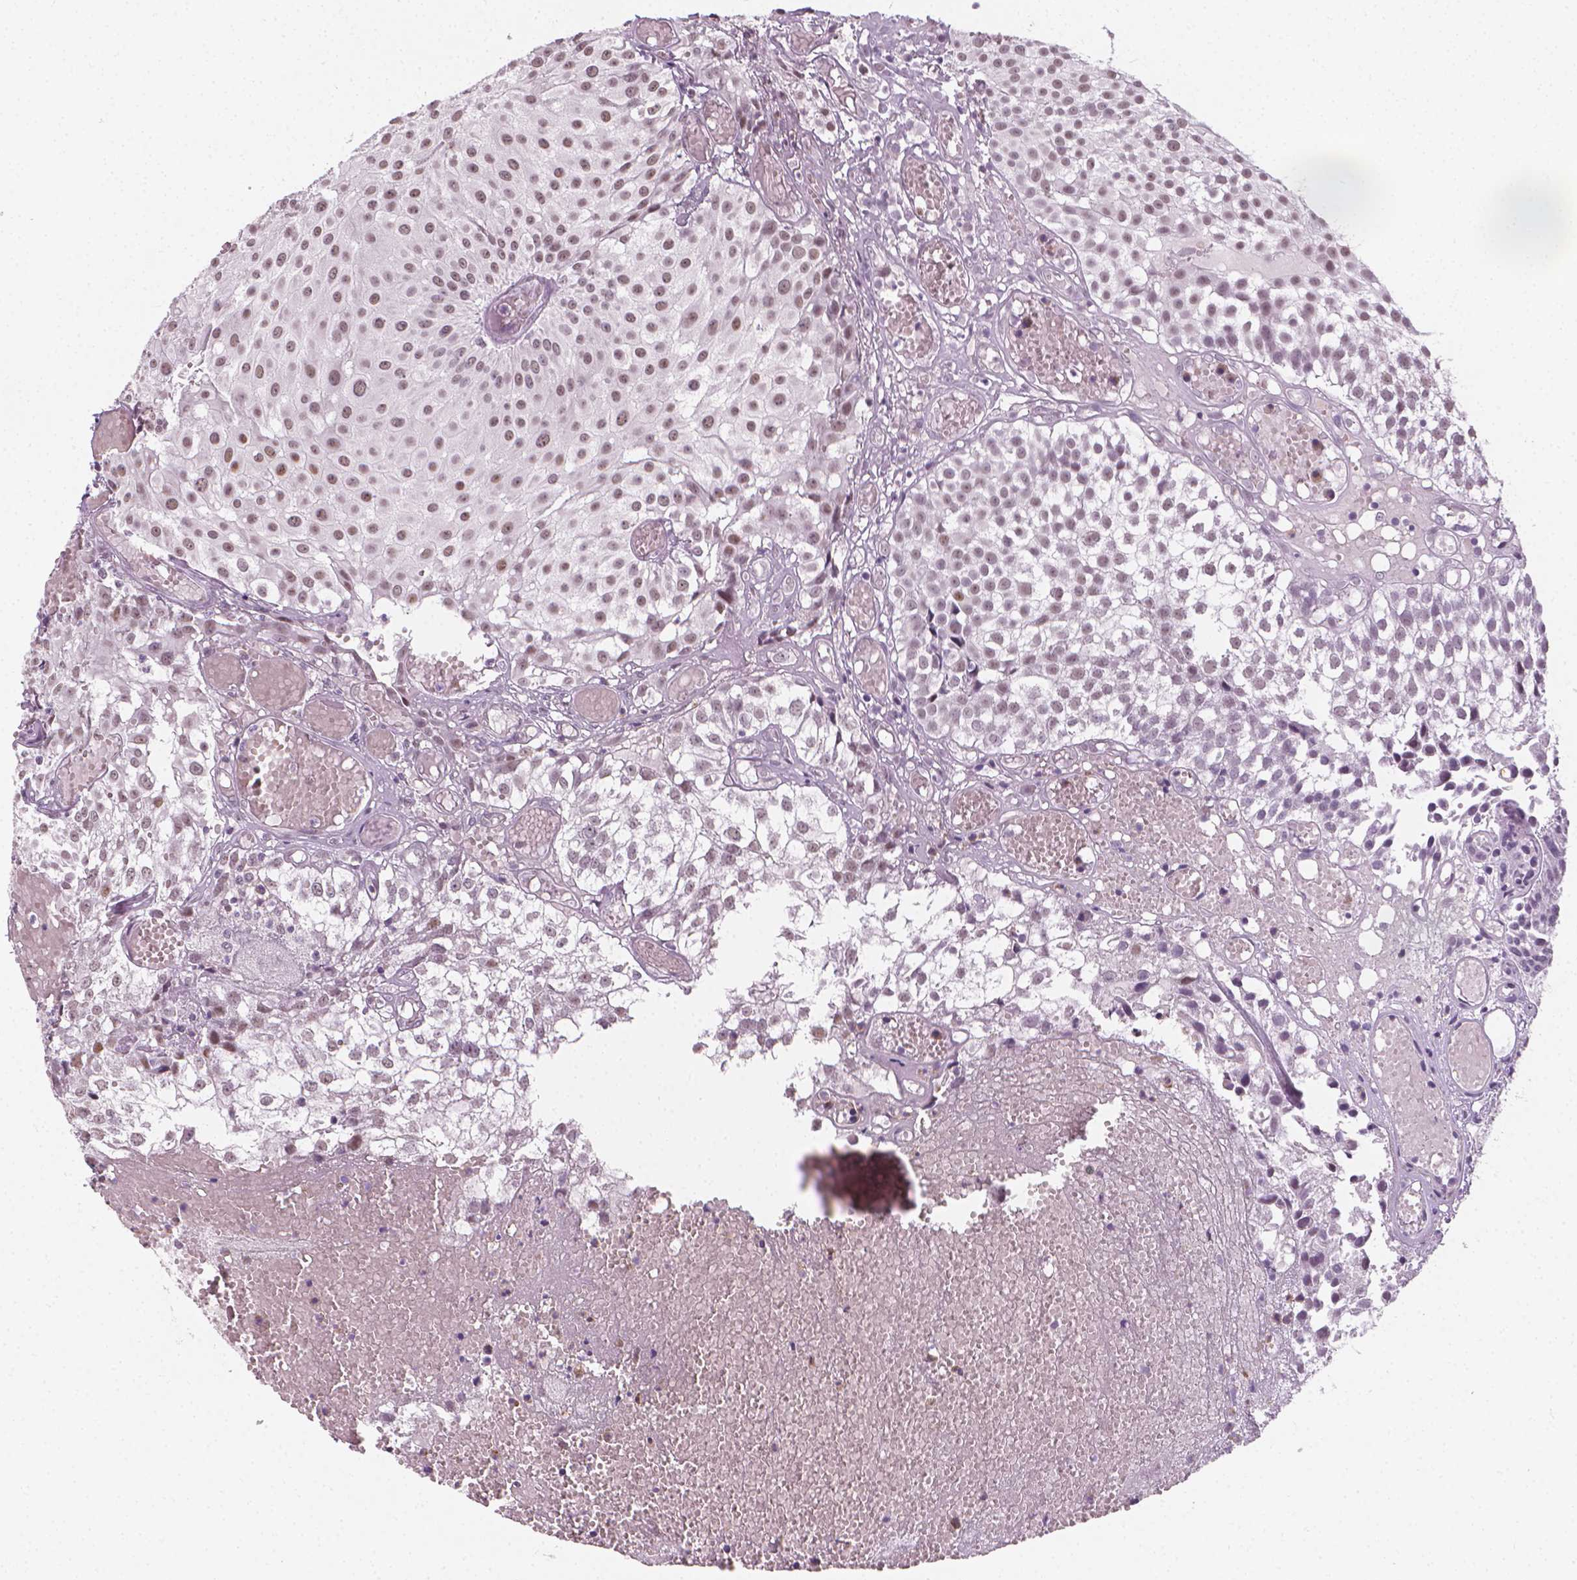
{"staining": {"intensity": "weak", "quantity": ">75%", "location": "nuclear"}, "tissue": "urothelial cancer", "cell_type": "Tumor cells", "image_type": "cancer", "snomed": [{"axis": "morphology", "description": "Urothelial carcinoma, Low grade"}, {"axis": "topography", "description": "Urinary bladder"}], "caption": "Weak nuclear protein expression is present in about >75% of tumor cells in urothelial cancer. (DAB IHC with brightfield microscopy, high magnification).", "gene": "CDKN1C", "patient": {"sex": "male", "age": 79}}